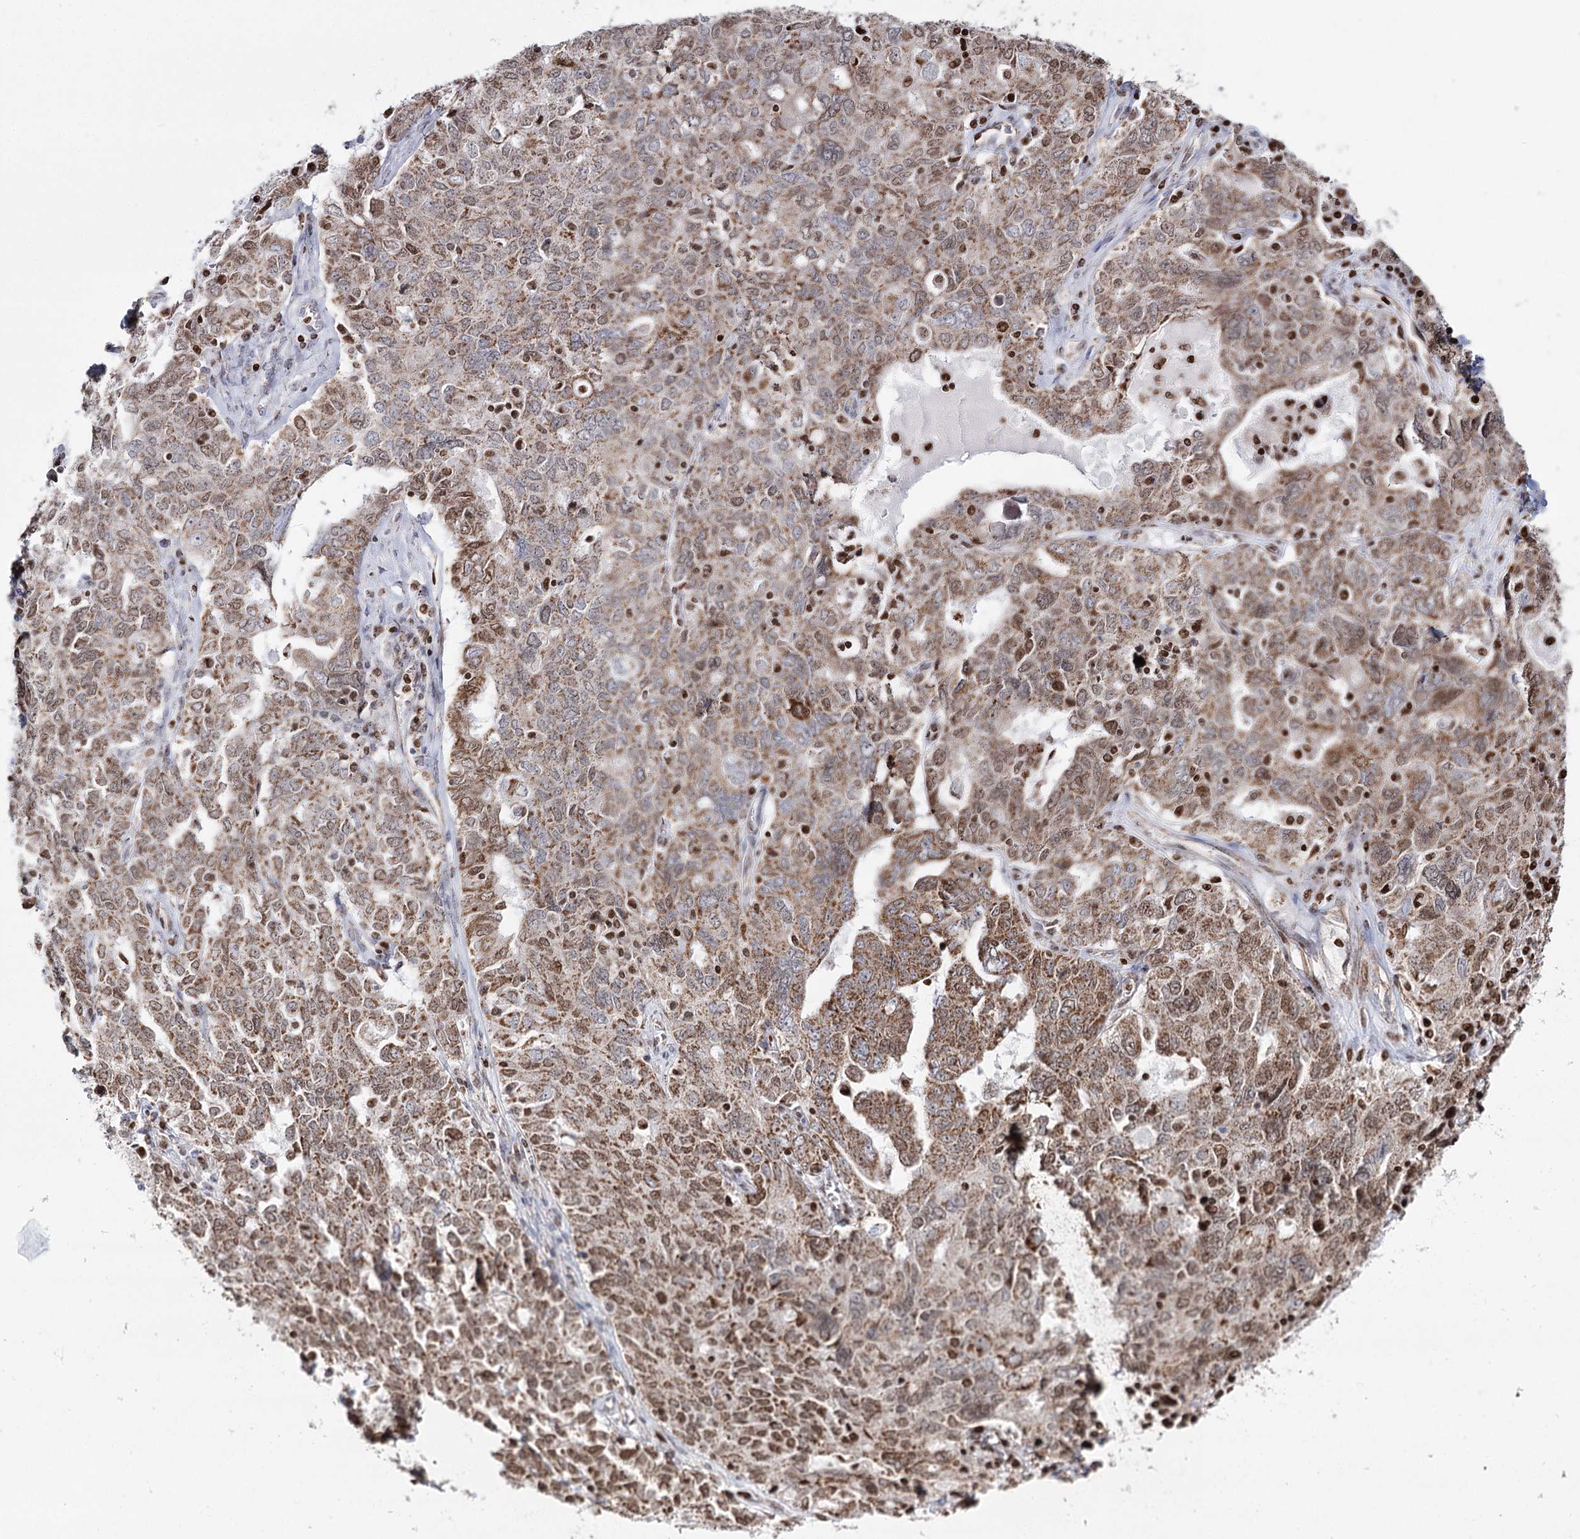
{"staining": {"intensity": "moderate", "quantity": ">75%", "location": "cytoplasmic/membranous,nuclear"}, "tissue": "ovarian cancer", "cell_type": "Tumor cells", "image_type": "cancer", "snomed": [{"axis": "morphology", "description": "Carcinoma, endometroid"}, {"axis": "topography", "description": "Ovary"}], "caption": "Tumor cells reveal medium levels of moderate cytoplasmic/membranous and nuclear positivity in approximately >75% of cells in ovarian cancer (endometroid carcinoma).", "gene": "PDHX", "patient": {"sex": "female", "age": 62}}